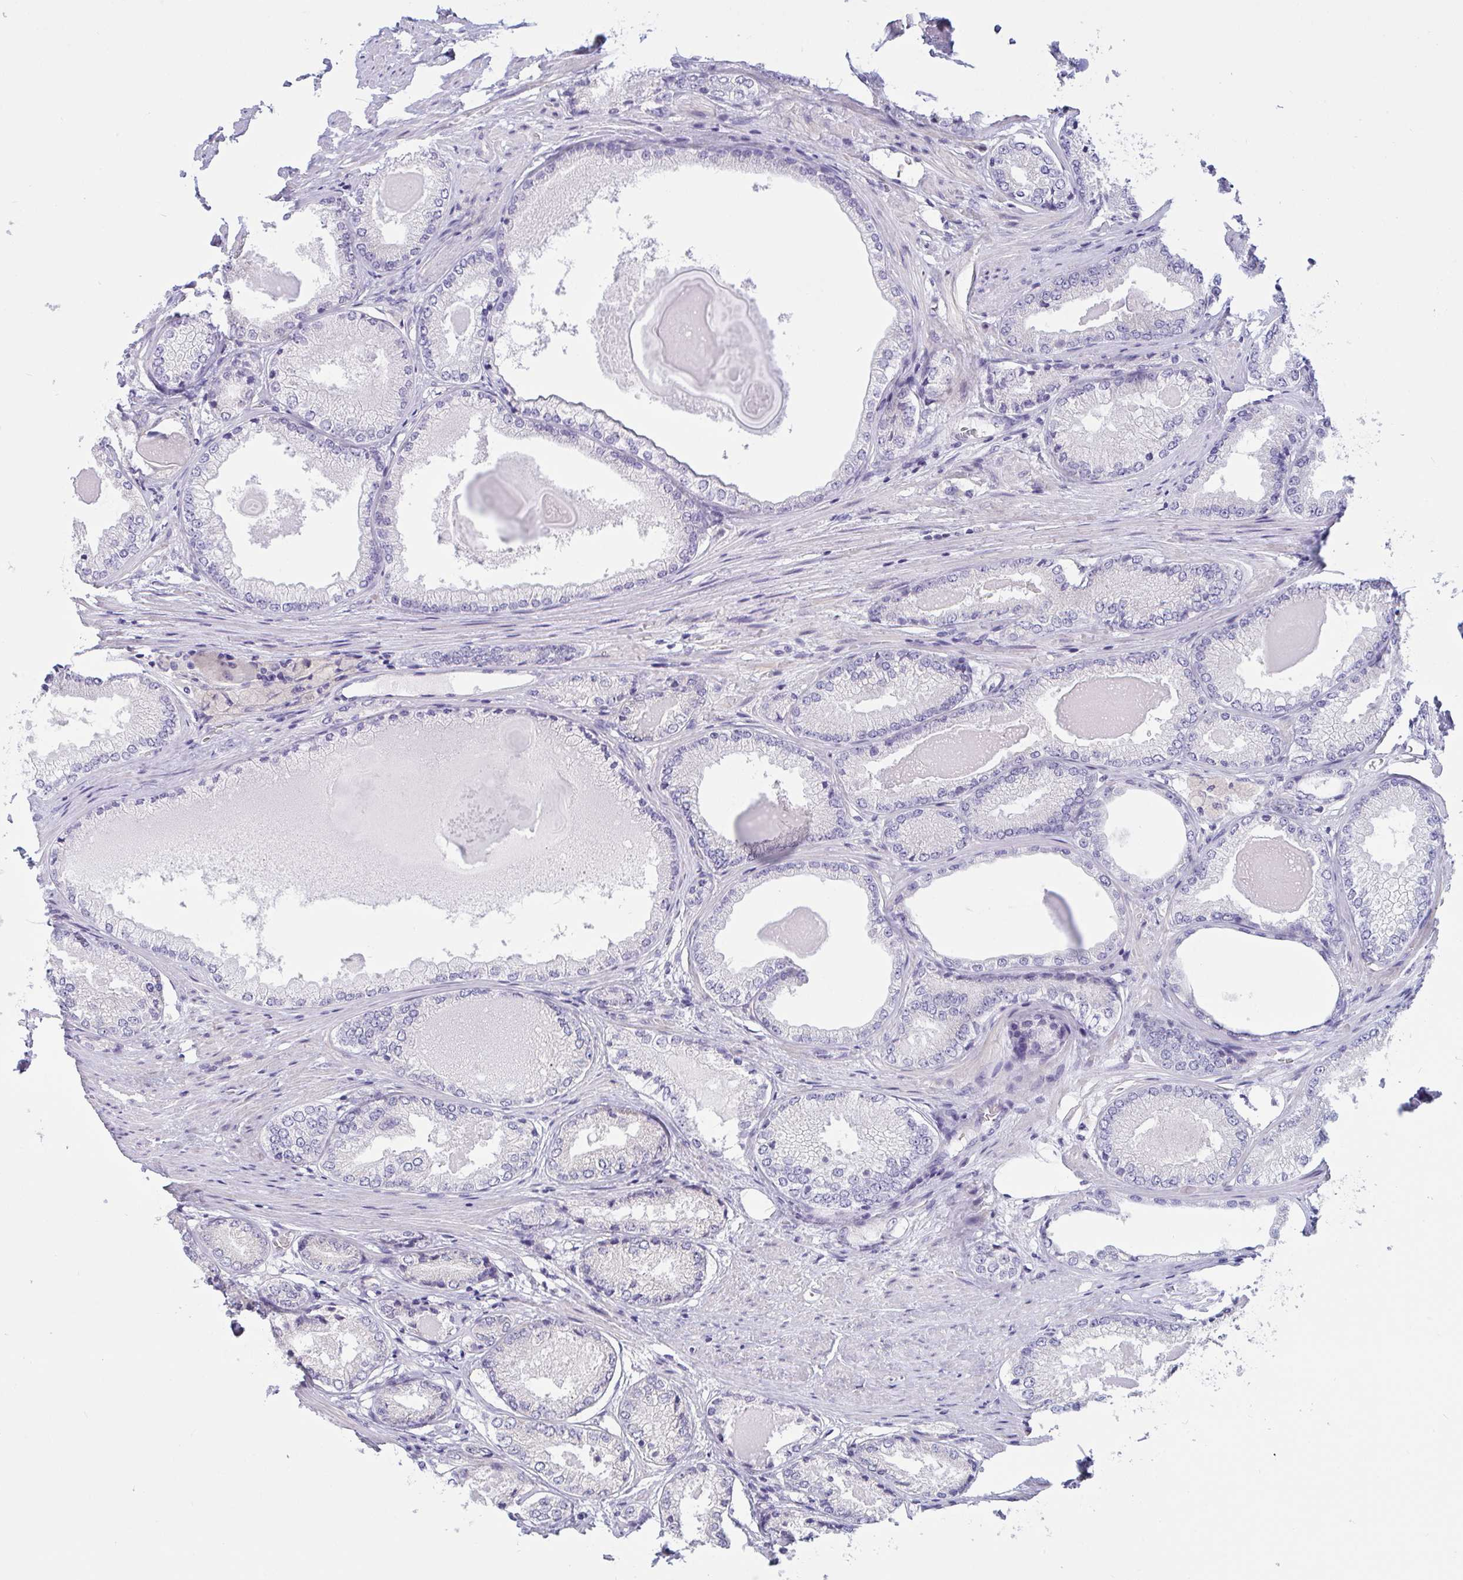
{"staining": {"intensity": "negative", "quantity": "none", "location": "none"}, "tissue": "prostate cancer", "cell_type": "Tumor cells", "image_type": "cancer", "snomed": [{"axis": "morphology", "description": "Adenocarcinoma, NOS"}, {"axis": "morphology", "description": "Adenocarcinoma, Low grade"}, {"axis": "topography", "description": "Prostate"}], "caption": "Tumor cells show no significant expression in prostate cancer. The staining was performed using DAB (3,3'-diaminobenzidine) to visualize the protein expression in brown, while the nuclei were stained in blue with hematoxylin (Magnification: 20x).", "gene": "OXLD1", "patient": {"sex": "male", "age": 68}}